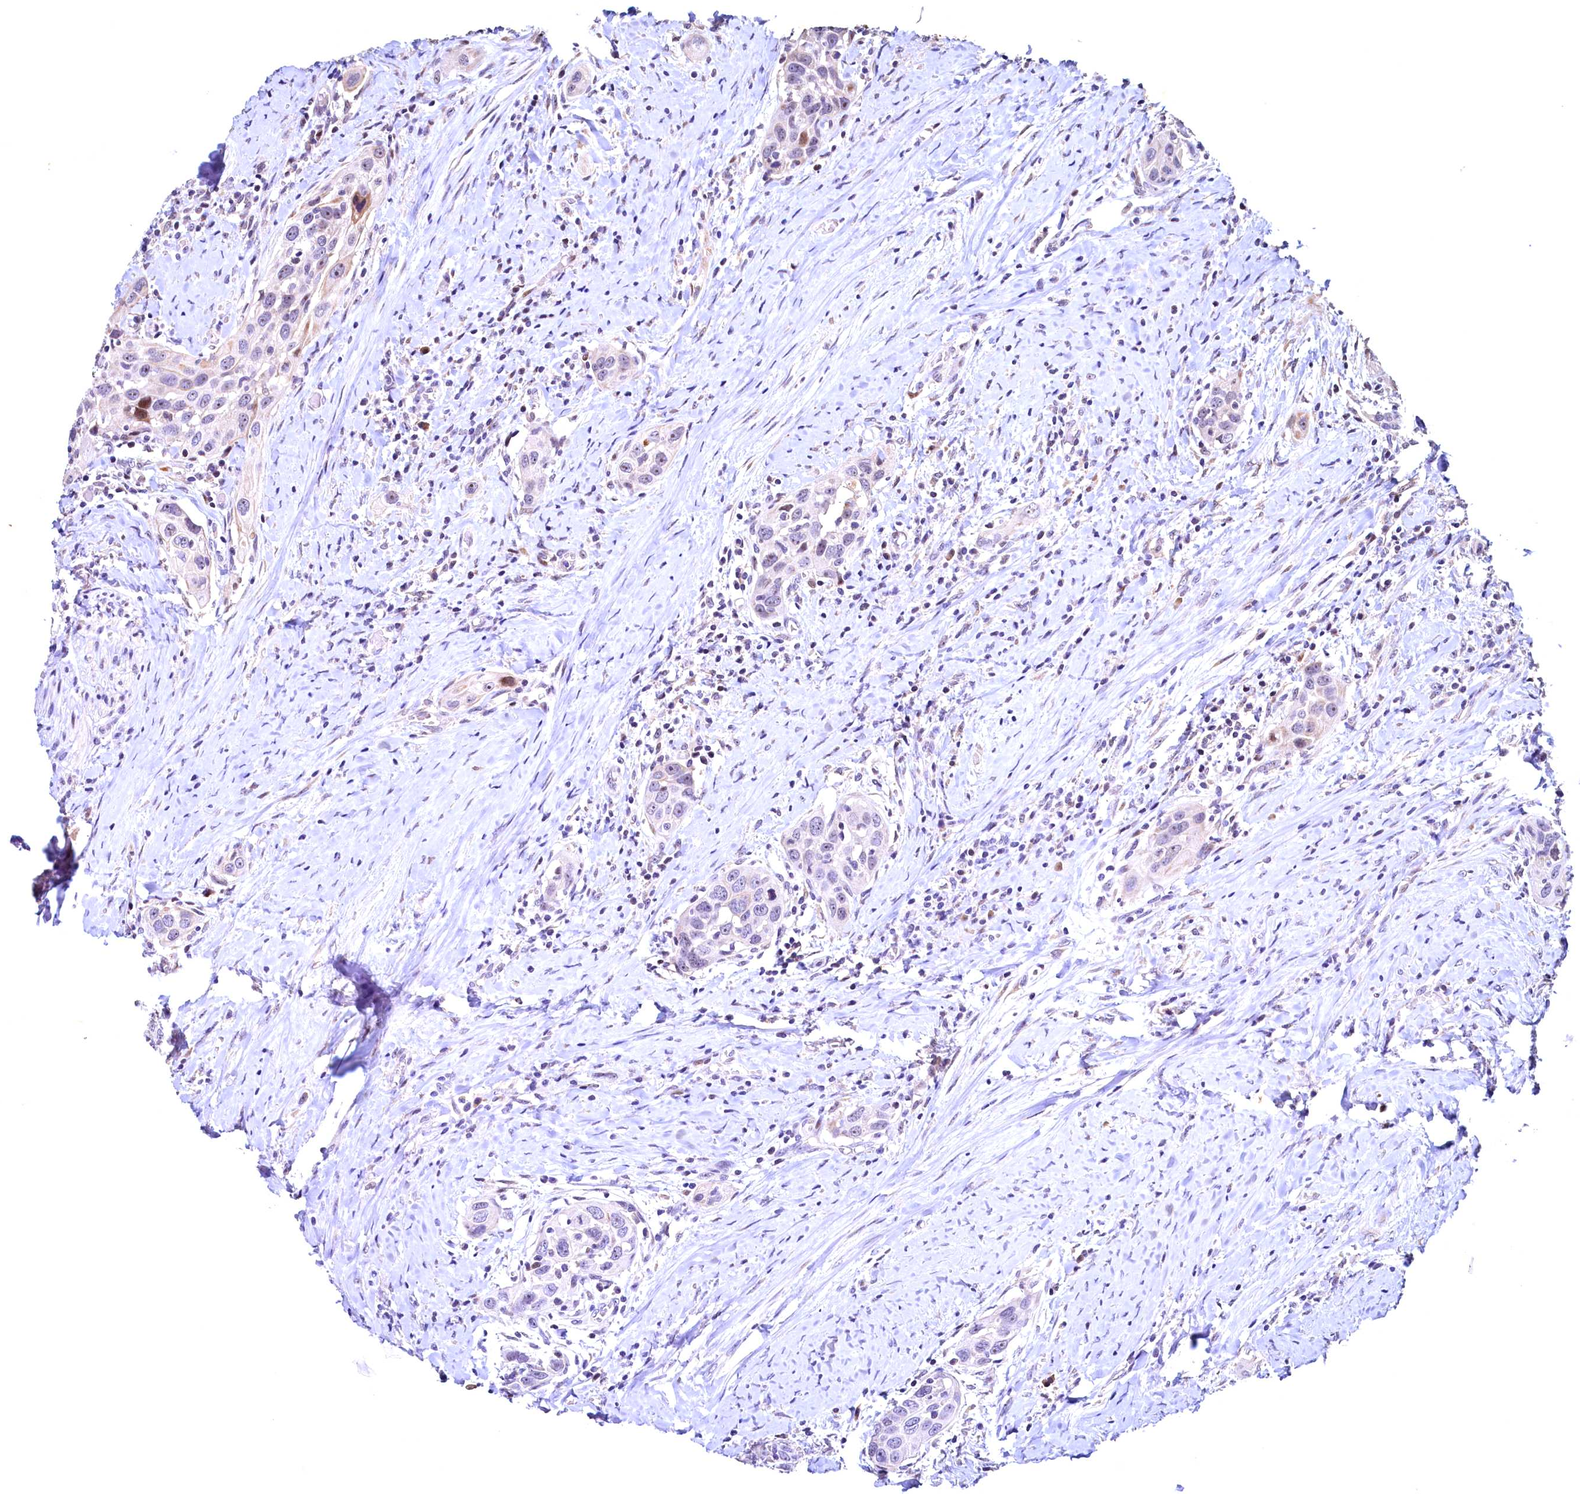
{"staining": {"intensity": "moderate", "quantity": "<25%", "location": "nuclear"}, "tissue": "head and neck cancer", "cell_type": "Tumor cells", "image_type": "cancer", "snomed": [{"axis": "morphology", "description": "Squamous cell carcinoma, NOS"}, {"axis": "topography", "description": "Oral tissue"}, {"axis": "topography", "description": "Head-Neck"}], "caption": "A histopathology image showing moderate nuclear expression in approximately <25% of tumor cells in squamous cell carcinoma (head and neck), as visualized by brown immunohistochemical staining.", "gene": "LATS2", "patient": {"sex": "female", "age": 50}}